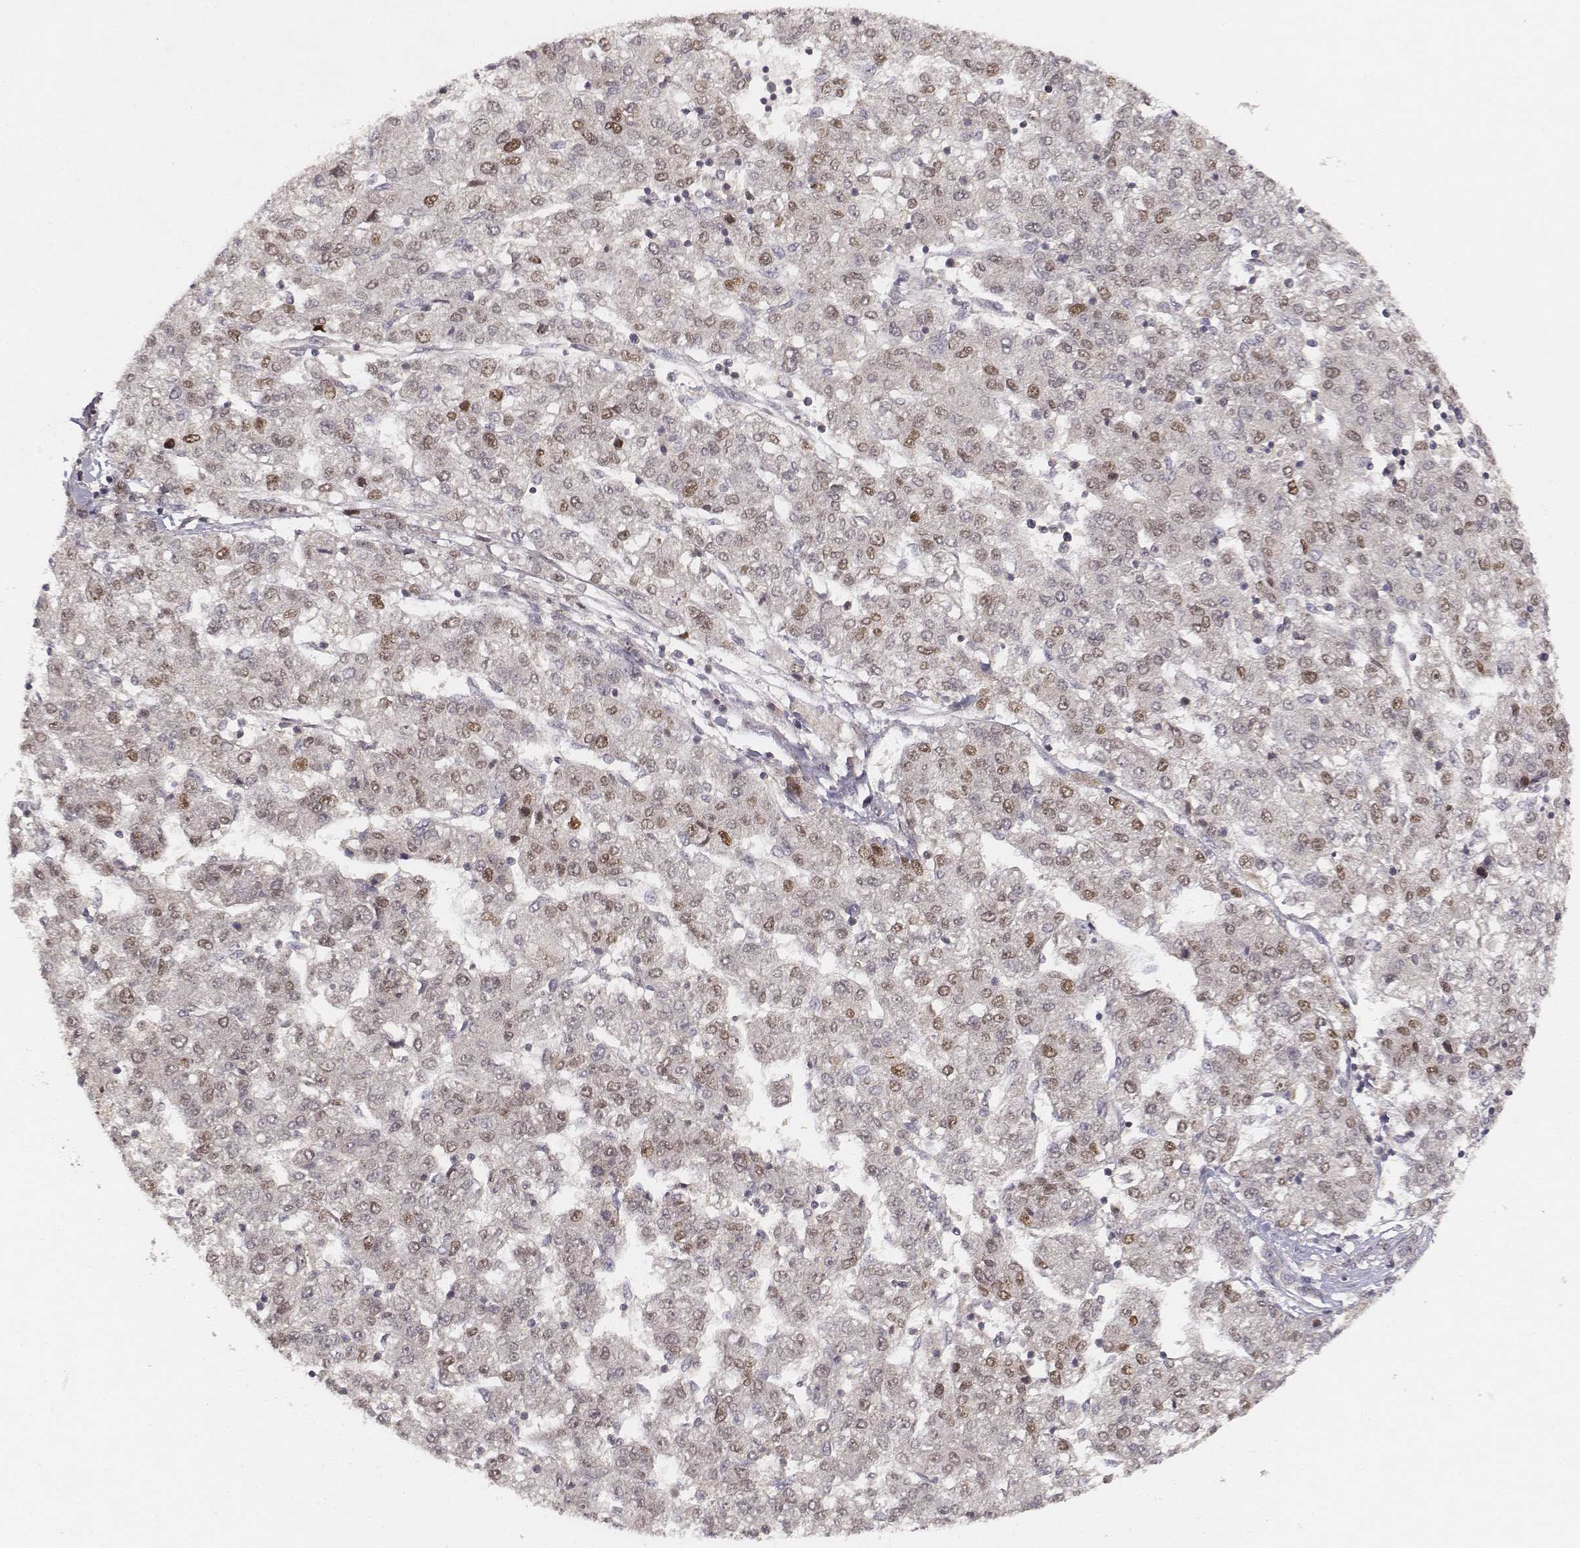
{"staining": {"intensity": "moderate", "quantity": "<25%", "location": "nuclear"}, "tissue": "liver cancer", "cell_type": "Tumor cells", "image_type": "cancer", "snomed": [{"axis": "morphology", "description": "Carcinoma, Hepatocellular, NOS"}, {"axis": "topography", "description": "Liver"}], "caption": "High-magnification brightfield microscopy of liver cancer (hepatocellular carcinoma) stained with DAB (3,3'-diaminobenzidine) (brown) and counterstained with hematoxylin (blue). tumor cells exhibit moderate nuclear expression is present in about<25% of cells.", "gene": "FANCD2", "patient": {"sex": "male", "age": 56}}